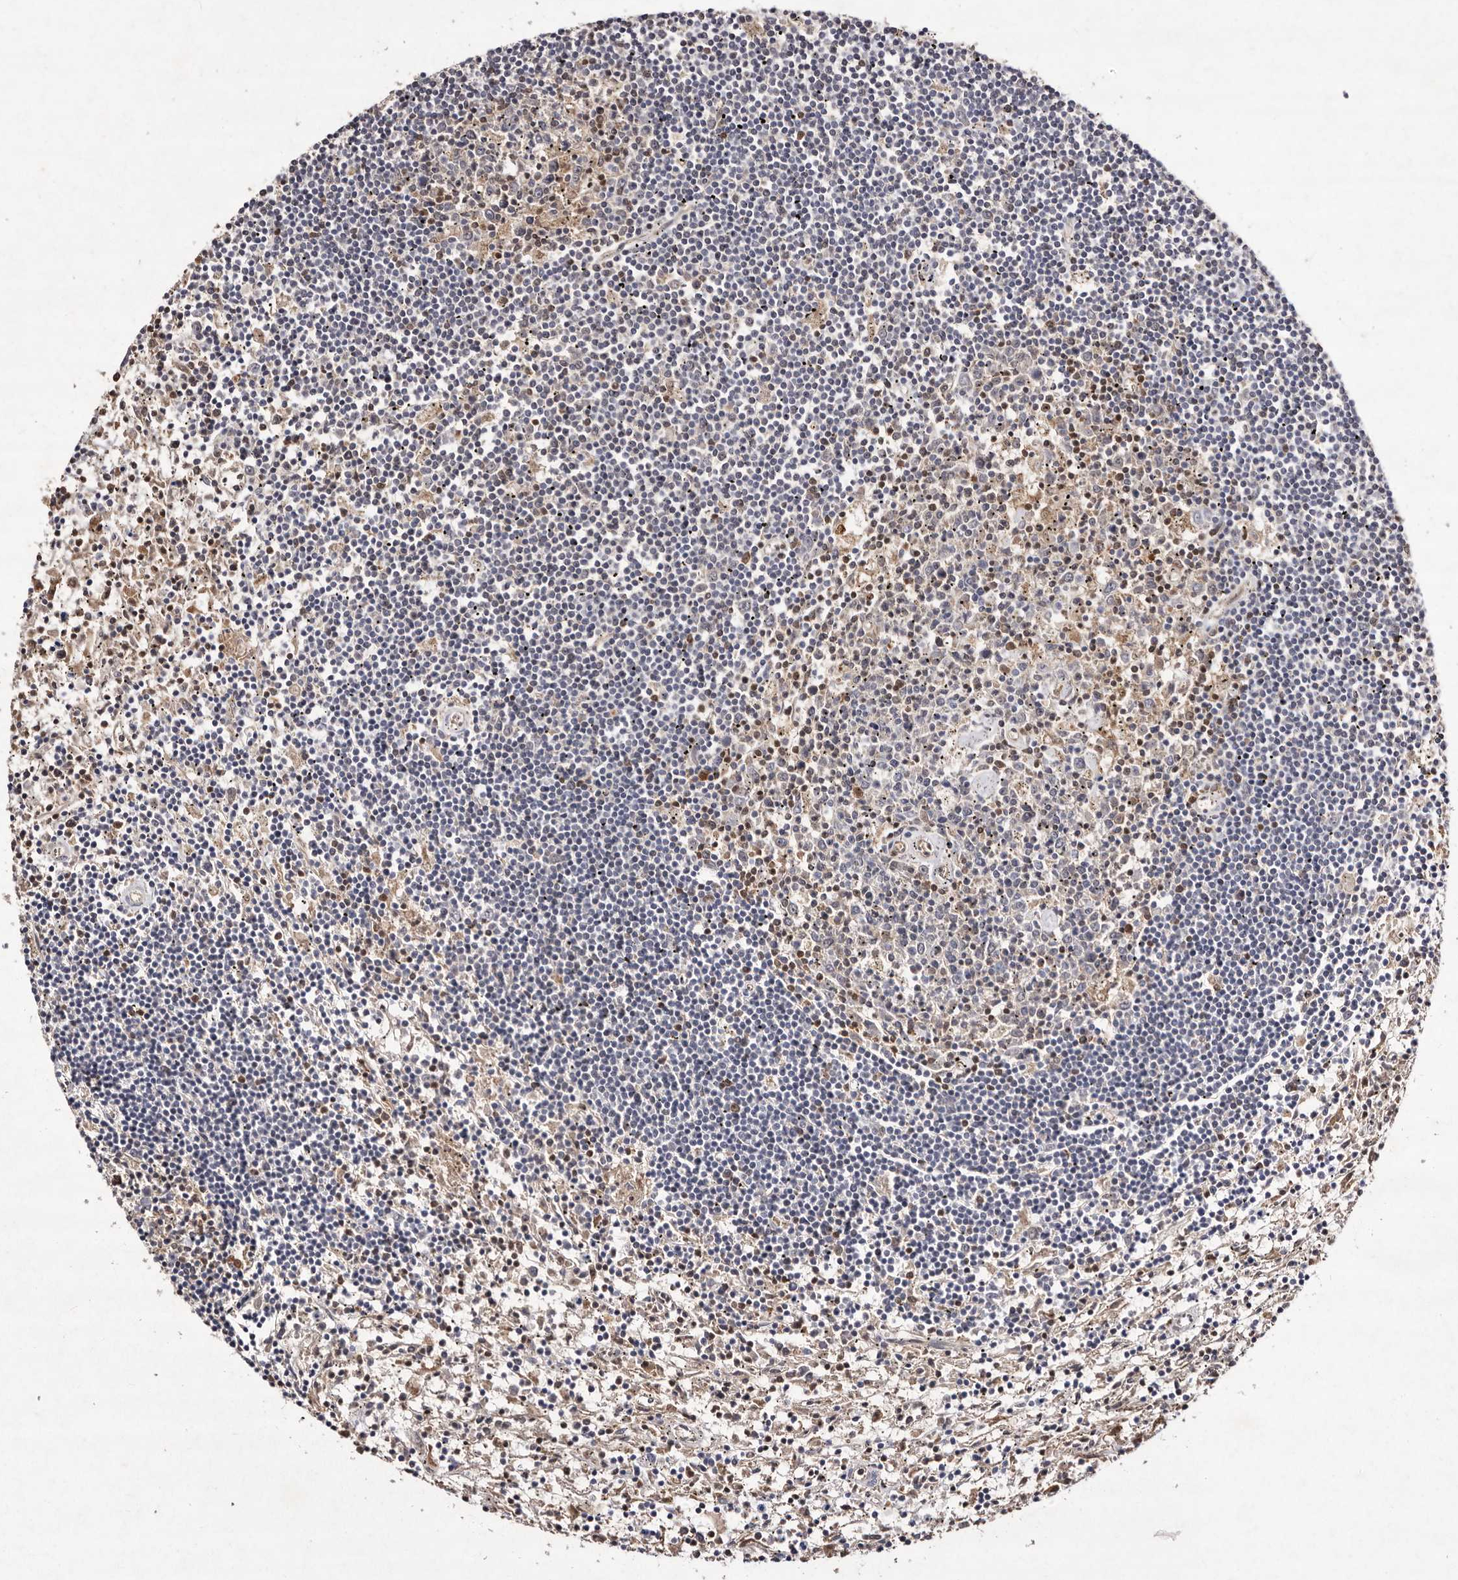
{"staining": {"intensity": "negative", "quantity": "none", "location": "none"}, "tissue": "lymphoma", "cell_type": "Tumor cells", "image_type": "cancer", "snomed": [{"axis": "morphology", "description": "Malignant lymphoma, non-Hodgkin's type, Low grade"}, {"axis": "topography", "description": "Spleen"}], "caption": "Immunohistochemical staining of low-grade malignant lymphoma, non-Hodgkin's type displays no significant expression in tumor cells.", "gene": "GIMAP4", "patient": {"sex": "male", "age": 76}}